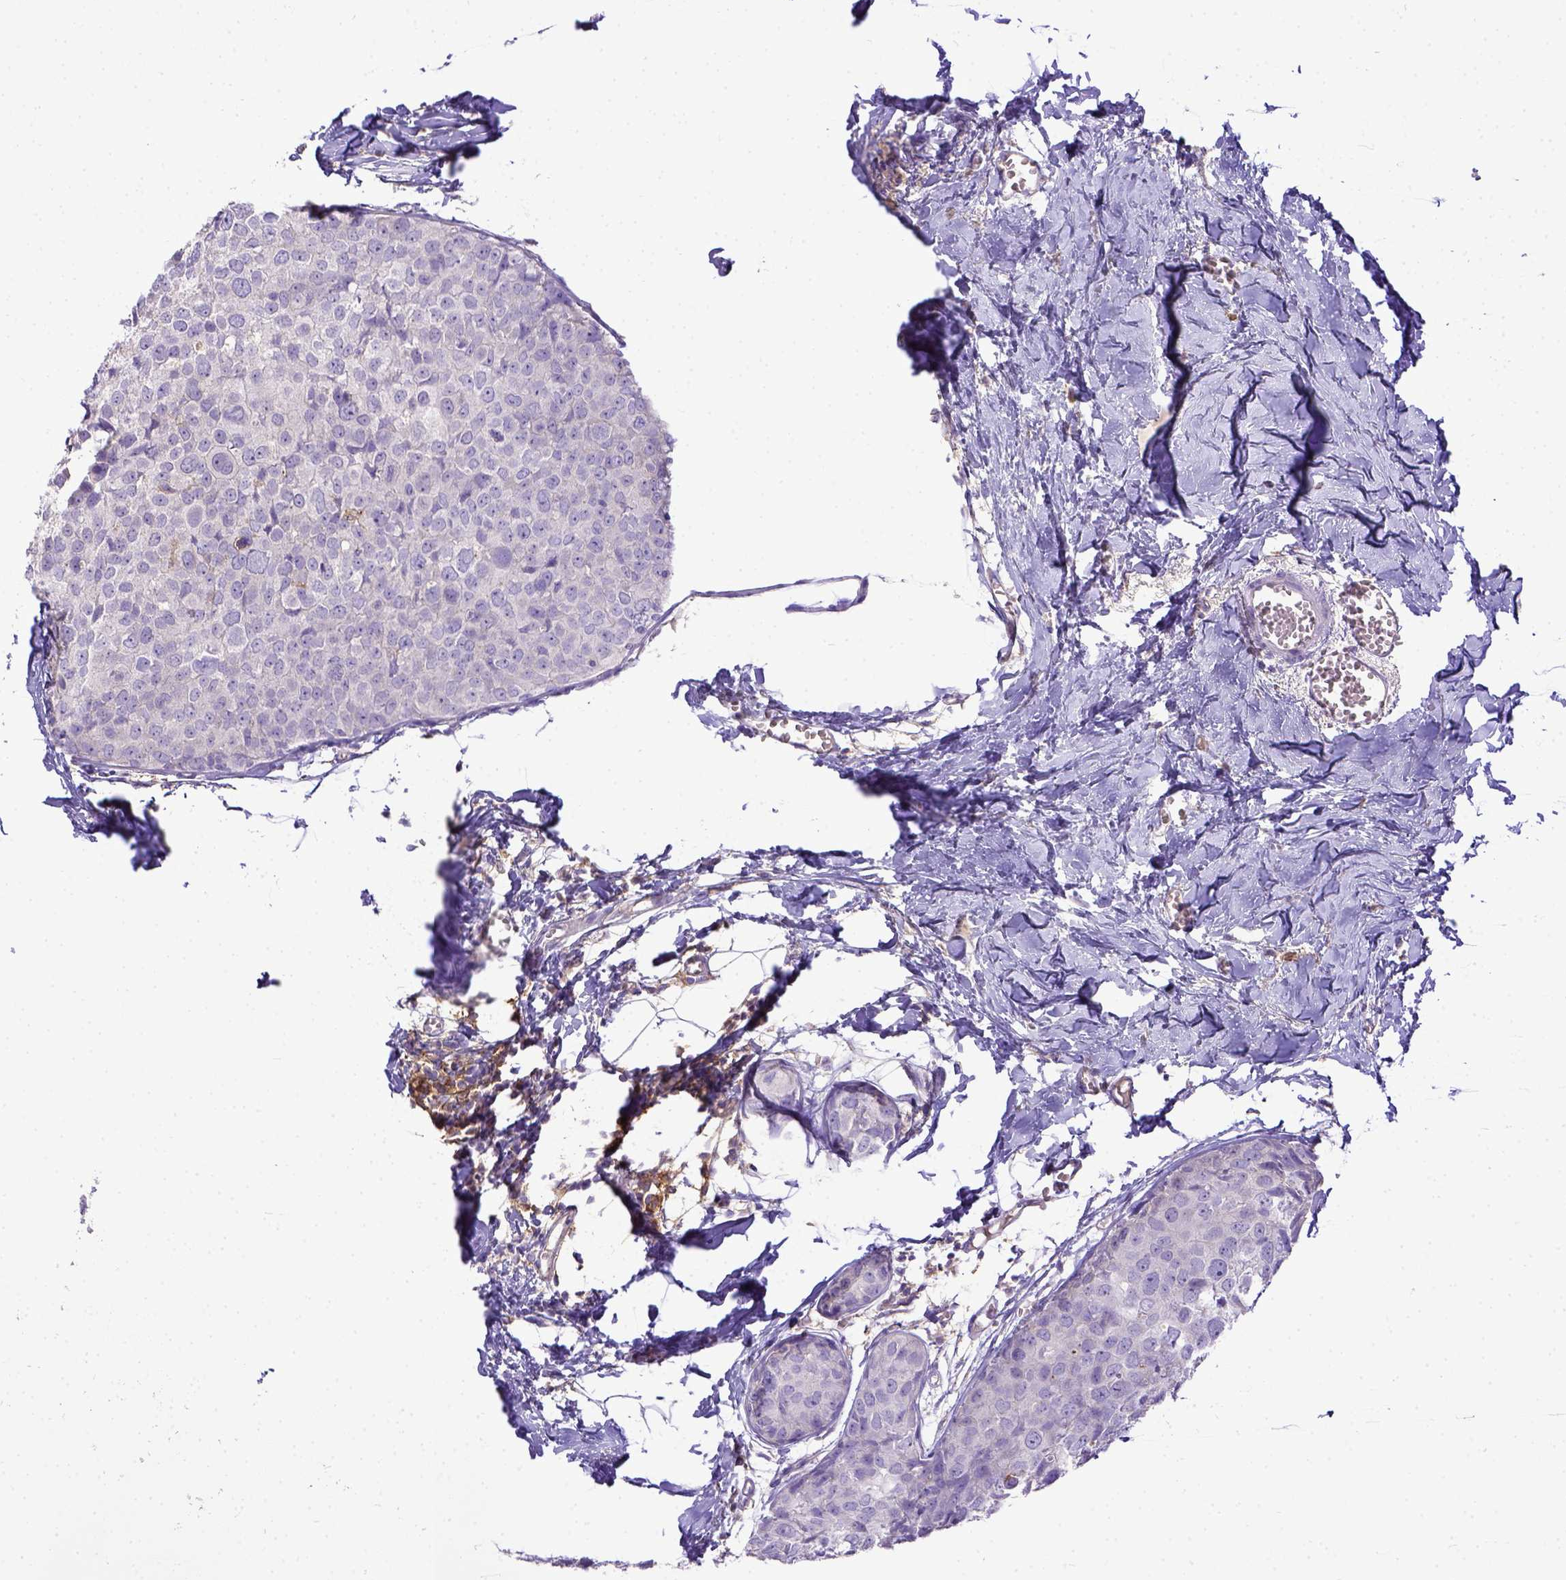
{"staining": {"intensity": "negative", "quantity": "none", "location": "none"}, "tissue": "breast cancer", "cell_type": "Tumor cells", "image_type": "cancer", "snomed": [{"axis": "morphology", "description": "Duct carcinoma"}, {"axis": "topography", "description": "Breast"}], "caption": "A micrograph of human infiltrating ductal carcinoma (breast) is negative for staining in tumor cells.", "gene": "CD40", "patient": {"sex": "female", "age": 38}}